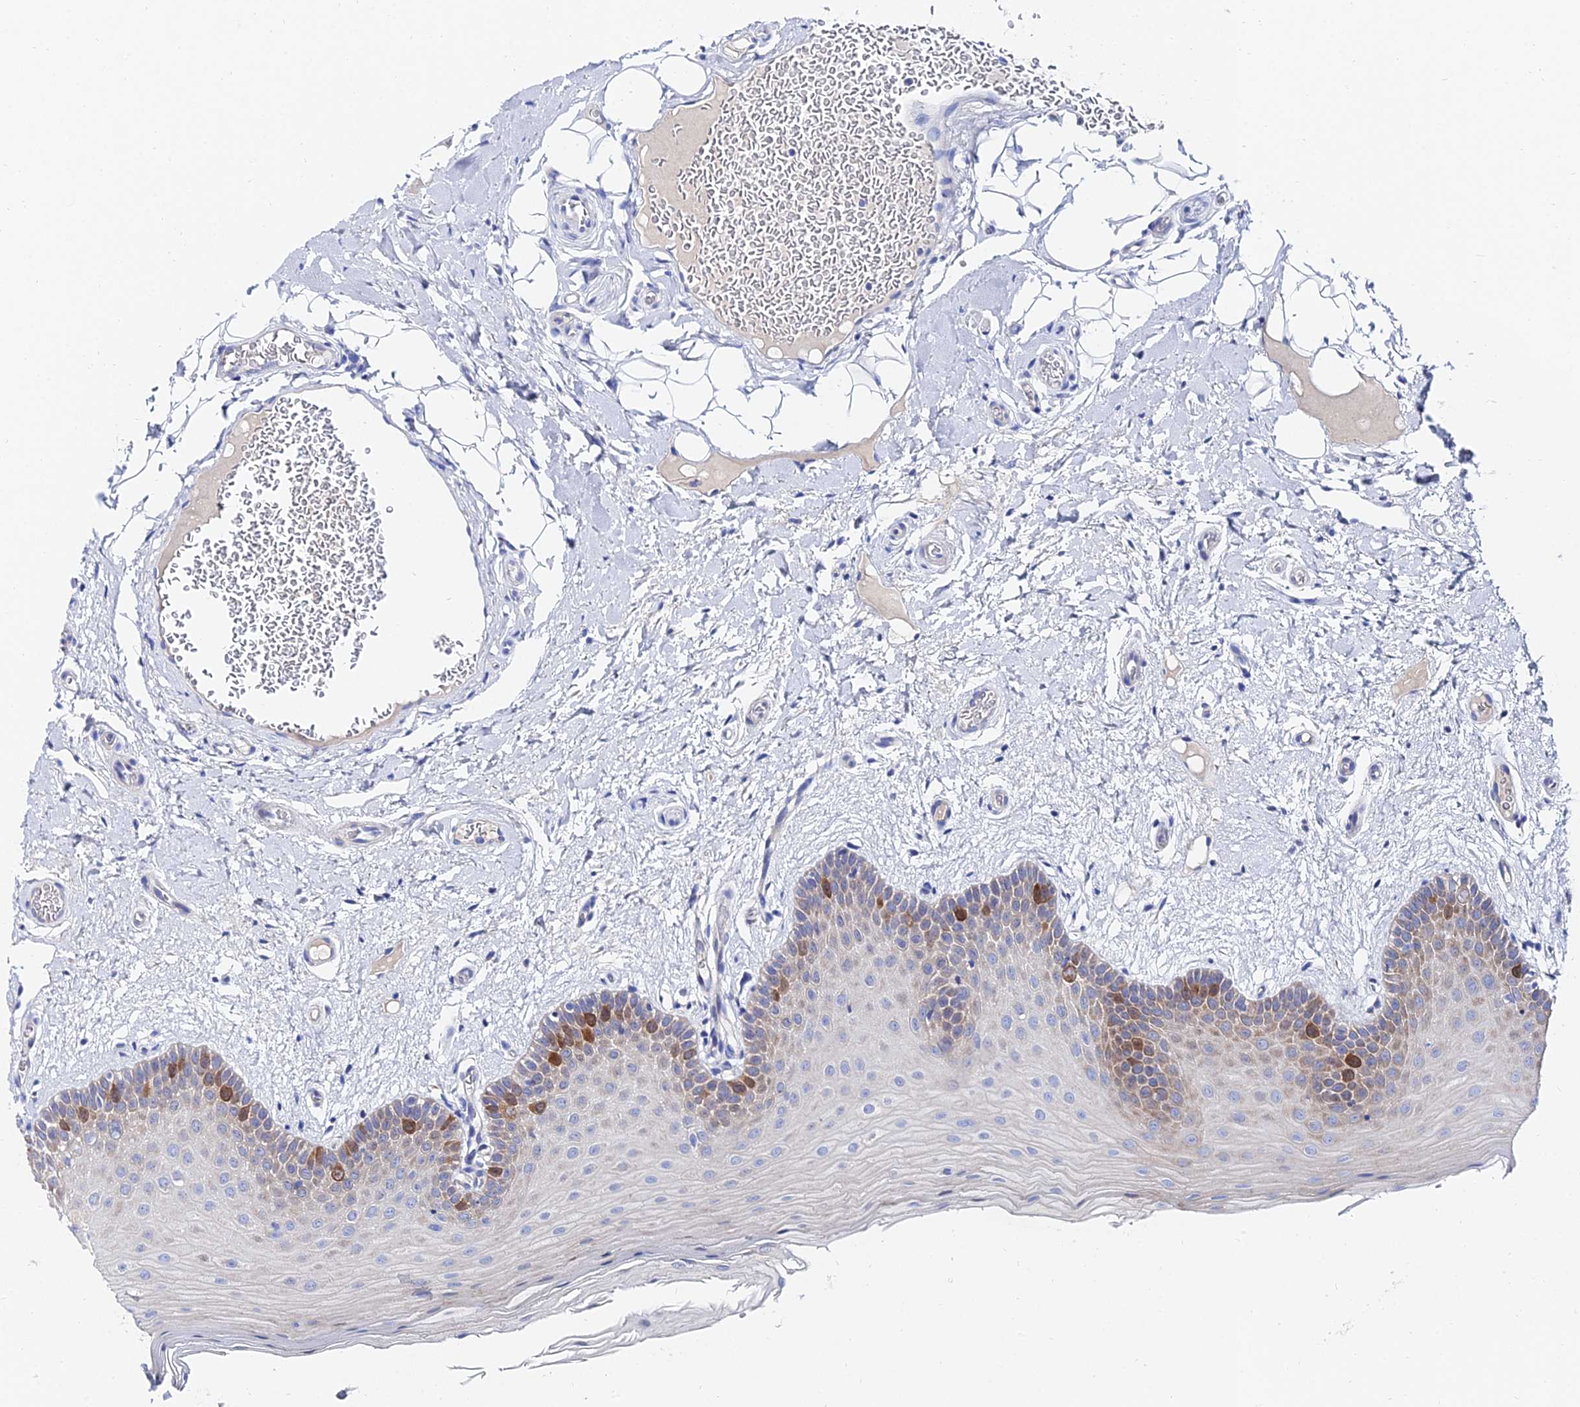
{"staining": {"intensity": "strong", "quantity": "<25%", "location": "cytoplasmic/membranous"}, "tissue": "oral mucosa", "cell_type": "Squamous epithelial cells", "image_type": "normal", "snomed": [{"axis": "morphology", "description": "Normal tissue, NOS"}, {"axis": "topography", "description": "Oral tissue"}, {"axis": "topography", "description": "Tounge, NOS"}], "caption": "The micrograph reveals immunohistochemical staining of unremarkable oral mucosa. There is strong cytoplasmic/membranous staining is seen in about <25% of squamous epithelial cells.", "gene": "PTTG1", "patient": {"sex": "male", "age": 47}}